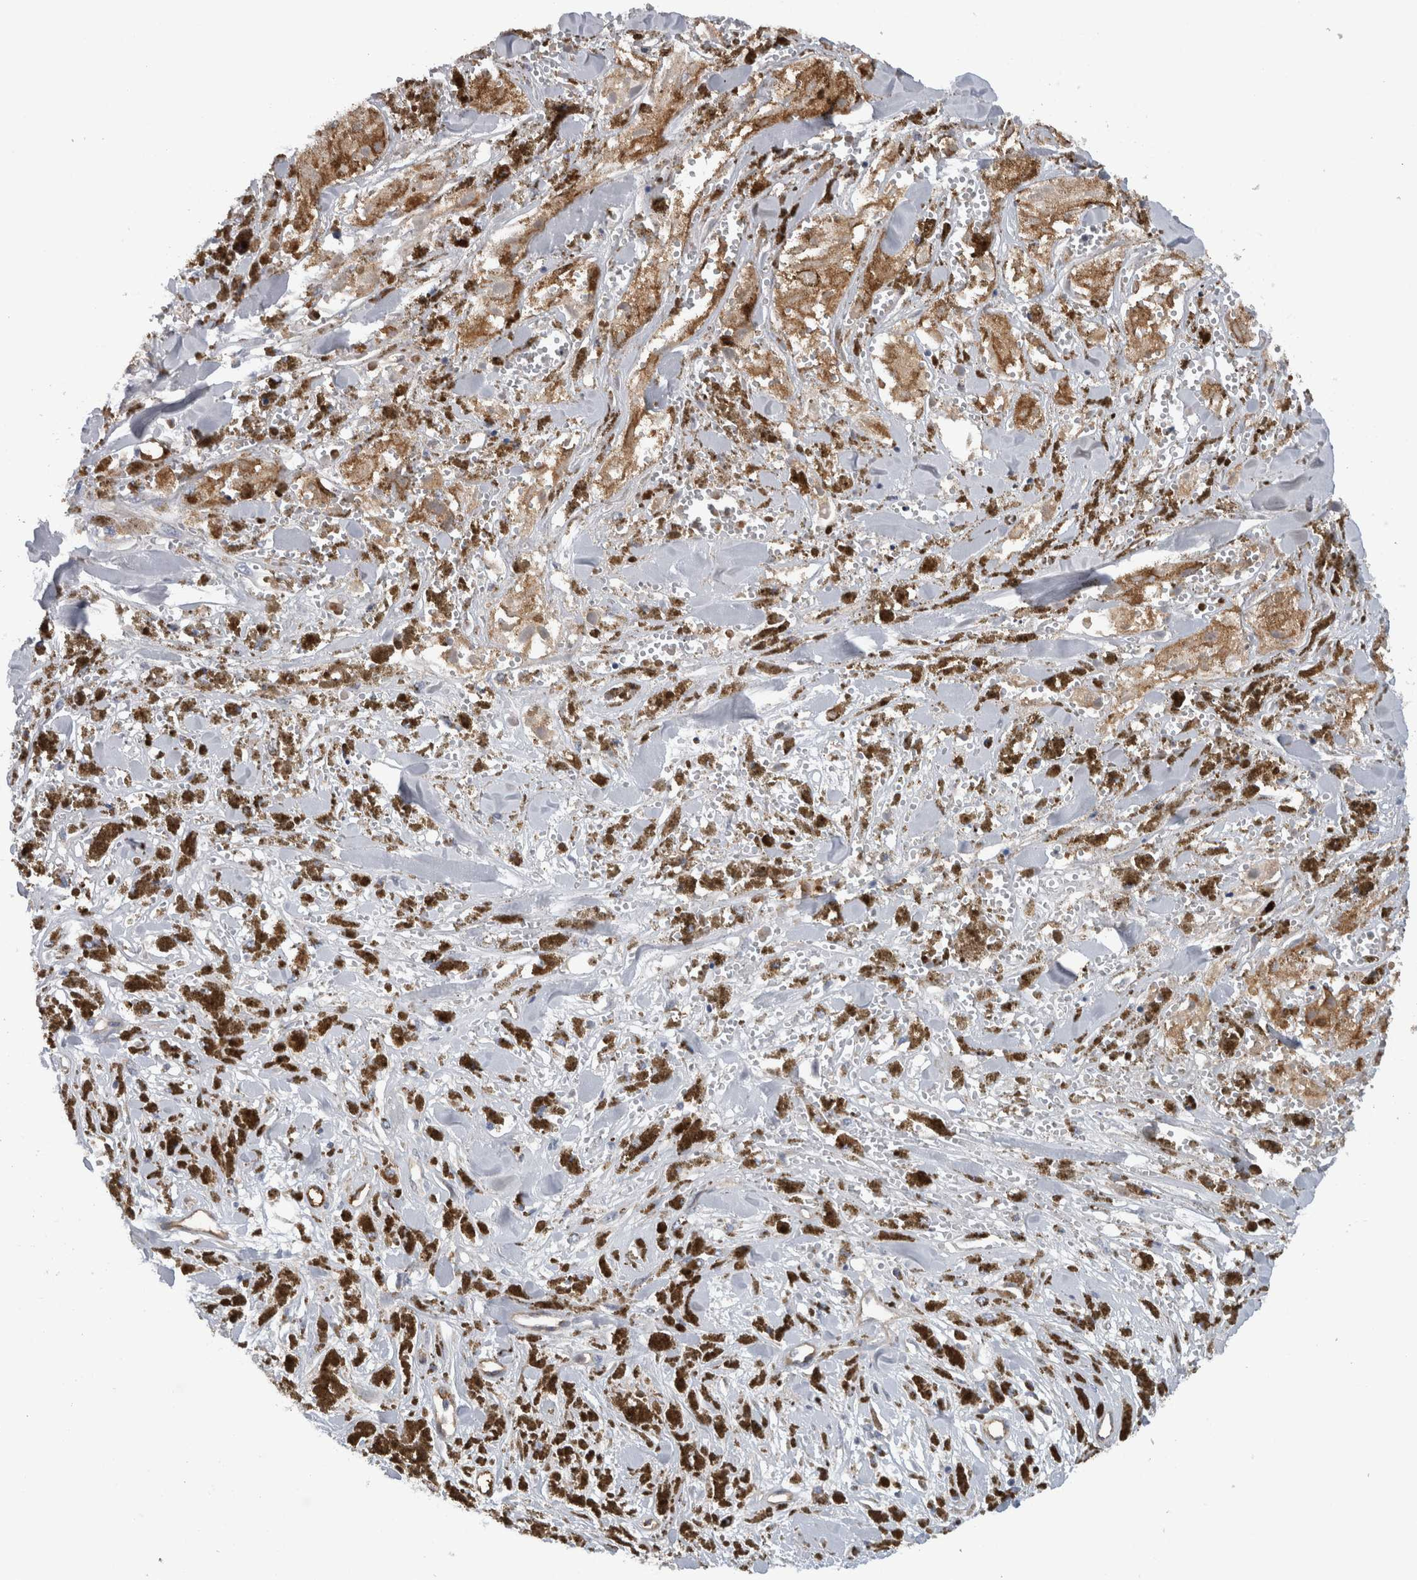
{"staining": {"intensity": "negative", "quantity": "none", "location": "none"}, "tissue": "melanoma", "cell_type": "Tumor cells", "image_type": "cancer", "snomed": [{"axis": "morphology", "description": "Malignant melanoma, NOS"}, {"axis": "topography", "description": "Skin"}], "caption": "This is a photomicrograph of immunohistochemistry staining of melanoma, which shows no expression in tumor cells.", "gene": "CD59", "patient": {"sex": "male", "age": 88}}